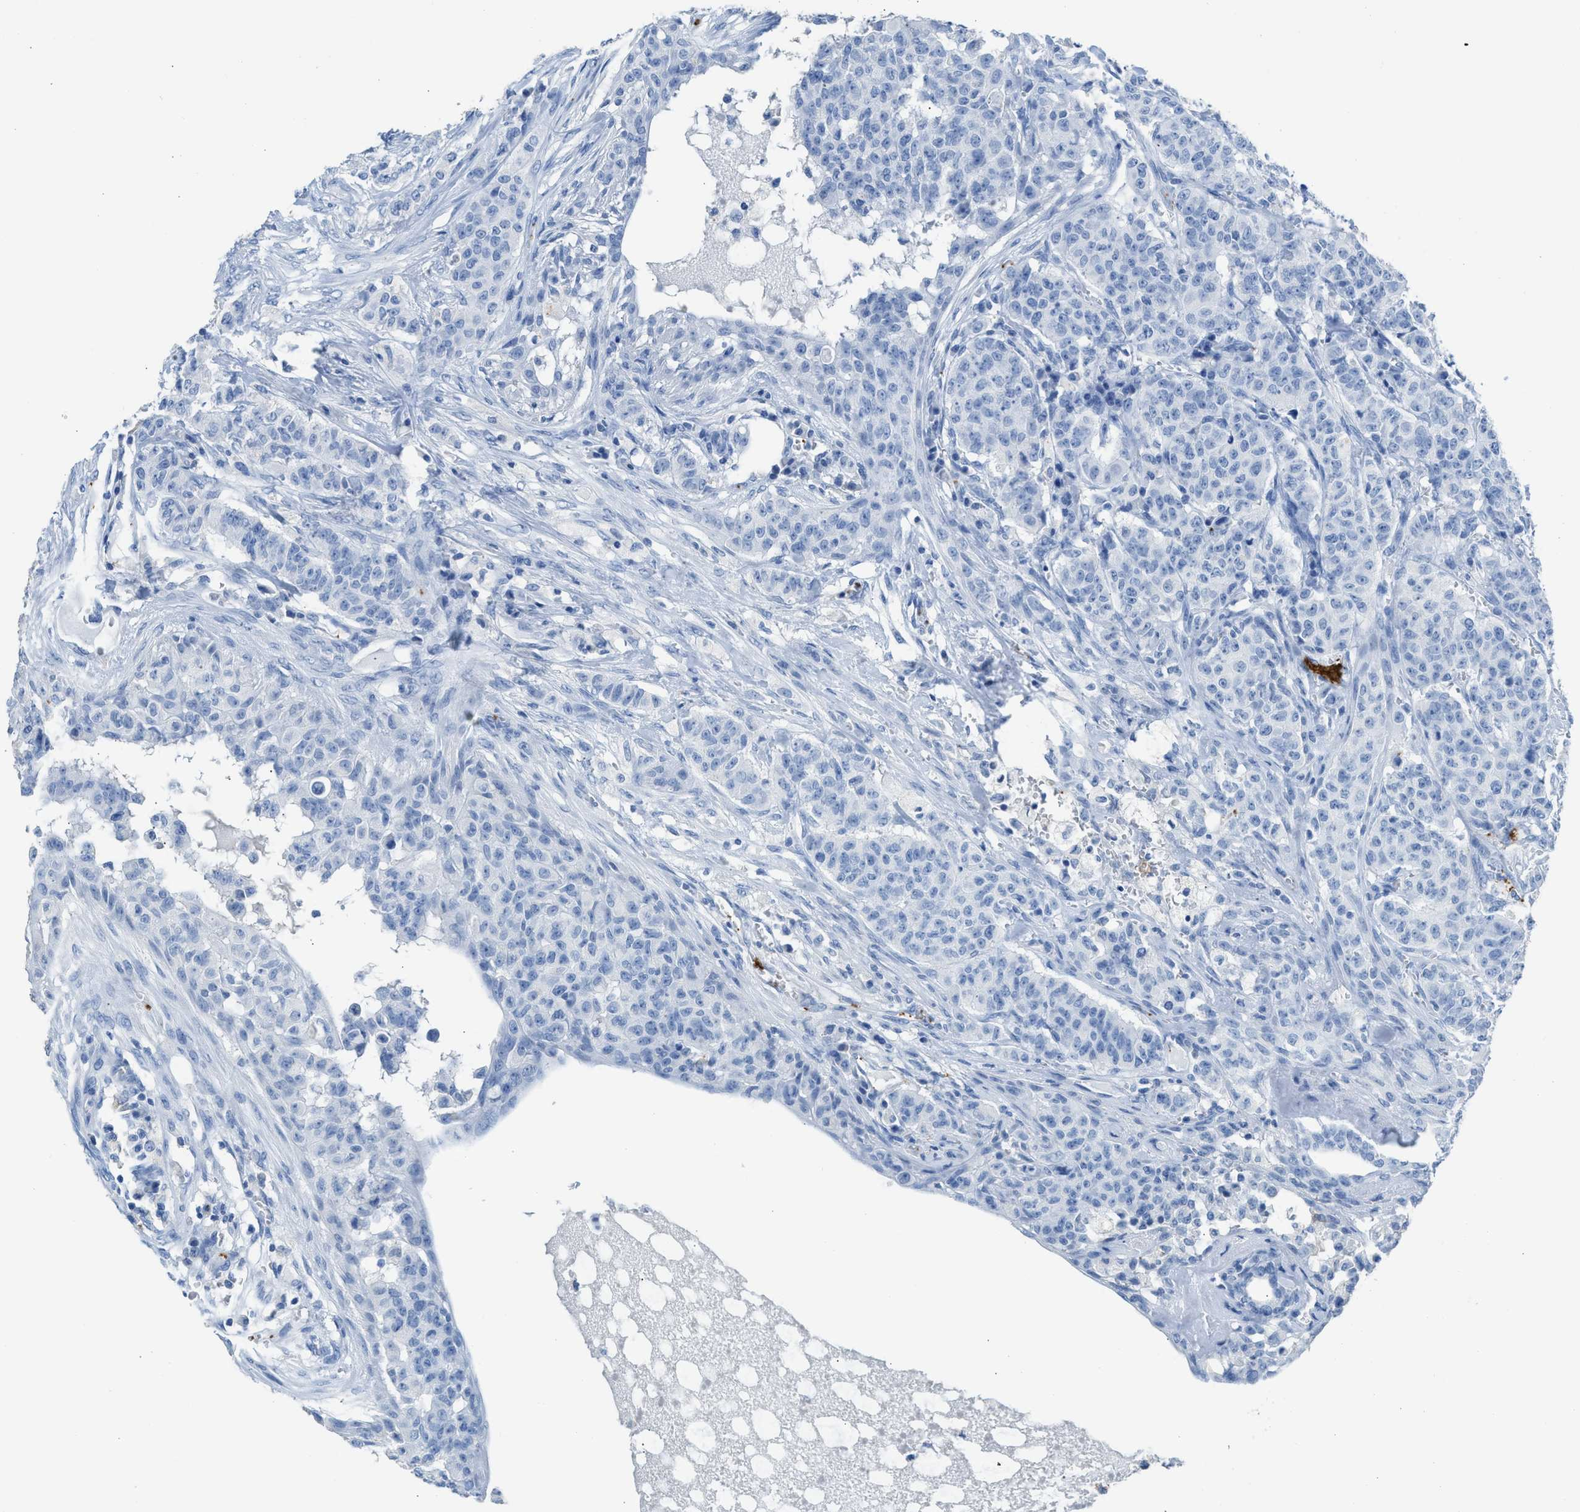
{"staining": {"intensity": "negative", "quantity": "none", "location": "none"}, "tissue": "breast cancer", "cell_type": "Tumor cells", "image_type": "cancer", "snomed": [{"axis": "morphology", "description": "Normal tissue, NOS"}, {"axis": "morphology", "description": "Duct carcinoma"}, {"axis": "topography", "description": "Breast"}], "caption": "Immunohistochemistry (IHC) photomicrograph of infiltrating ductal carcinoma (breast) stained for a protein (brown), which shows no expression in tumor cells.", "gene": "FAIM2", "patient": {"sex": "female", "age": 40}}